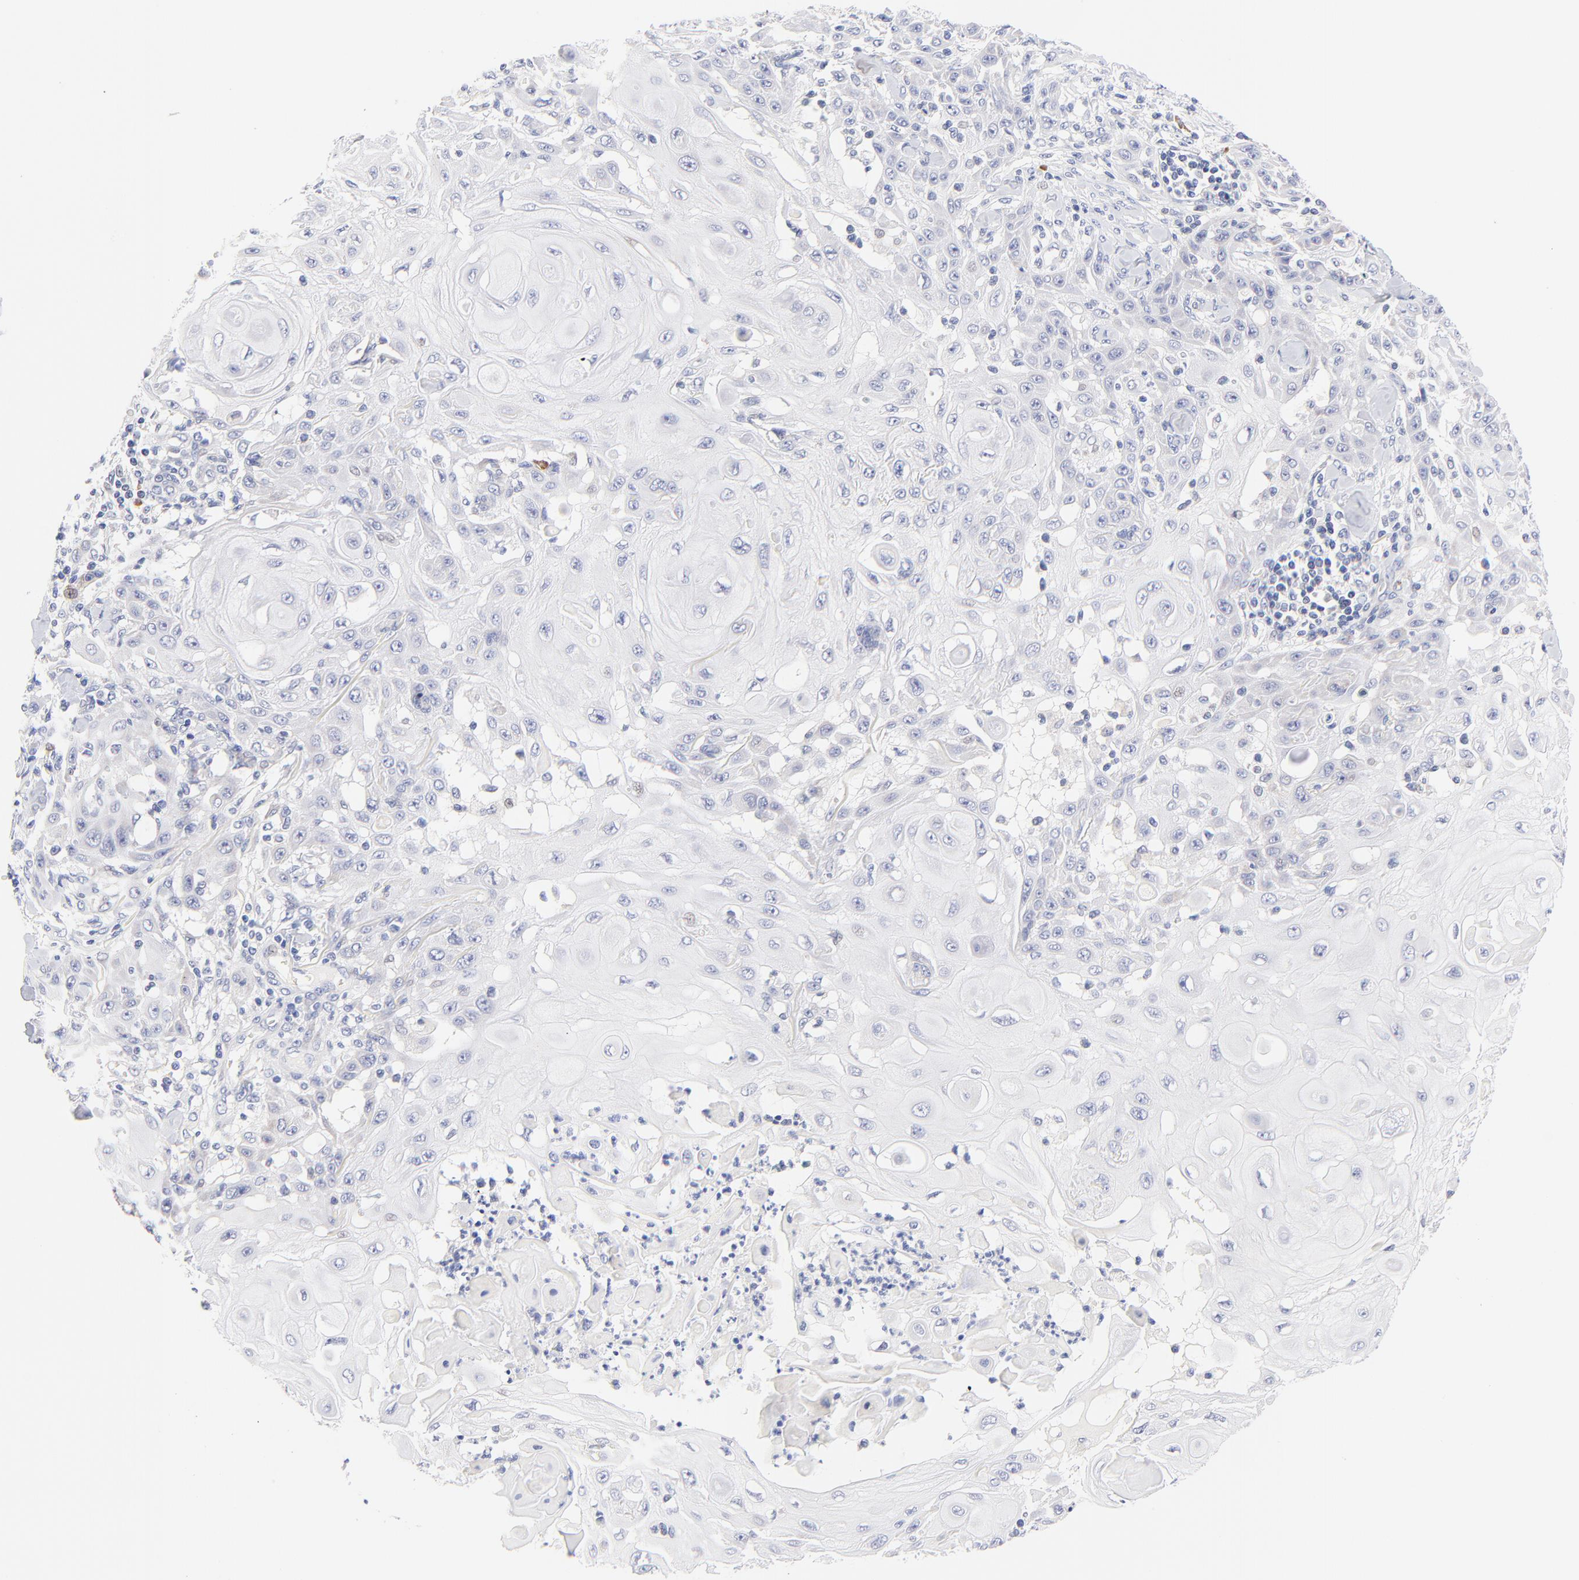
{"staining": {"intensity": "negative", "quantity": "none", "location": "none"}, "tissue": "skin cancer", "cell_type": "Tumor cells", "image_type": "cancer", "snomed": [{"axis": "morphology", "description": "Squamous cell carcinoma, NOS"}, {"axis": "topography", "description": "Skin"}], "caption": "High magnification brightfield microscopy of skin squamous cell carcinoma stained with DAB (brown) and counterstained with hematoxylin (blue): tumor cells show no significant positivity.", "gene": "AFF2", "patient": {"sex": "male", "age": 24}}